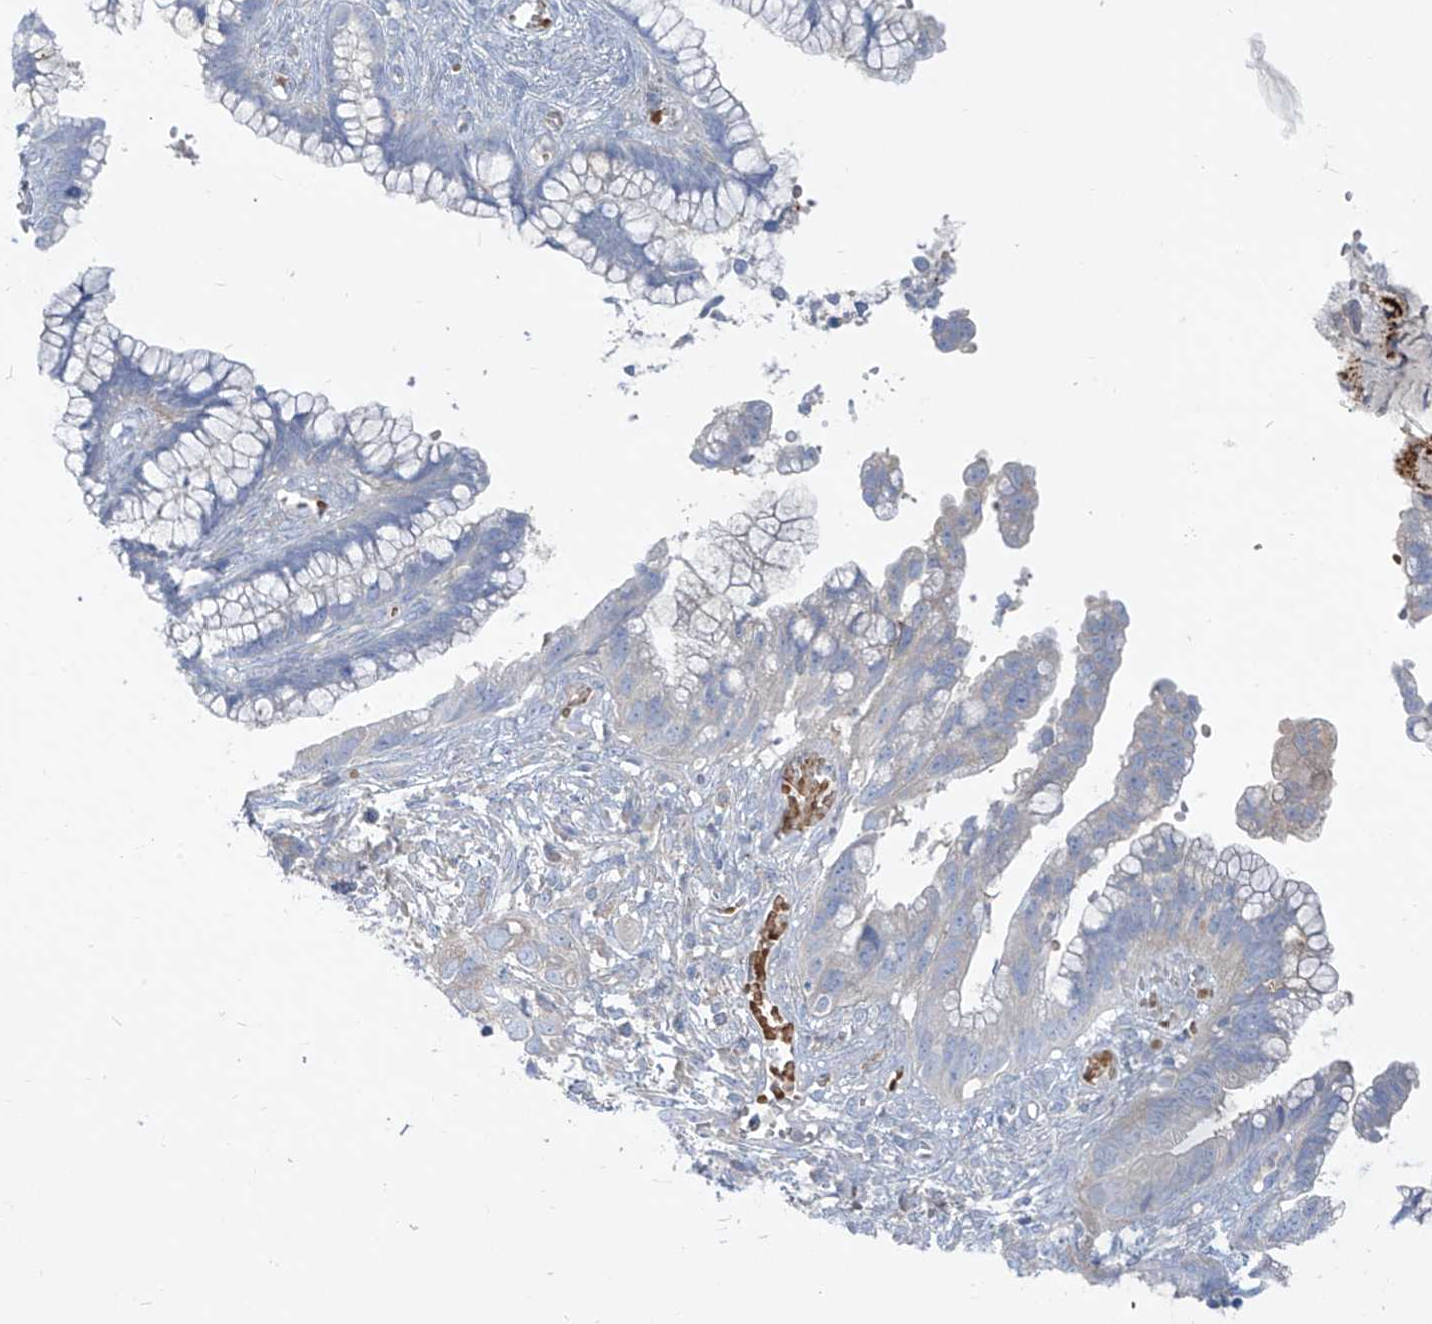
{"staining": {"intensity": "negative", "quantity": "none", "location": "none"}, "tissue": "cervical cancer", "cell_type": "Tumor cells", "image_type": "cancer", "snomed": [{"axis": "morphology", "description": "Adenocarcinoma, NOS"}, {"axis": "topography", "description": "Cervix"}], "caption": "High power microscopy micrograph of an immunohistochemistry (IHC) image of adenocarcinoma (cervical), revealing no significant expression in tumor cells.", "gene": "DGKQ", "patient": {"sex": "female", "age": 44}}